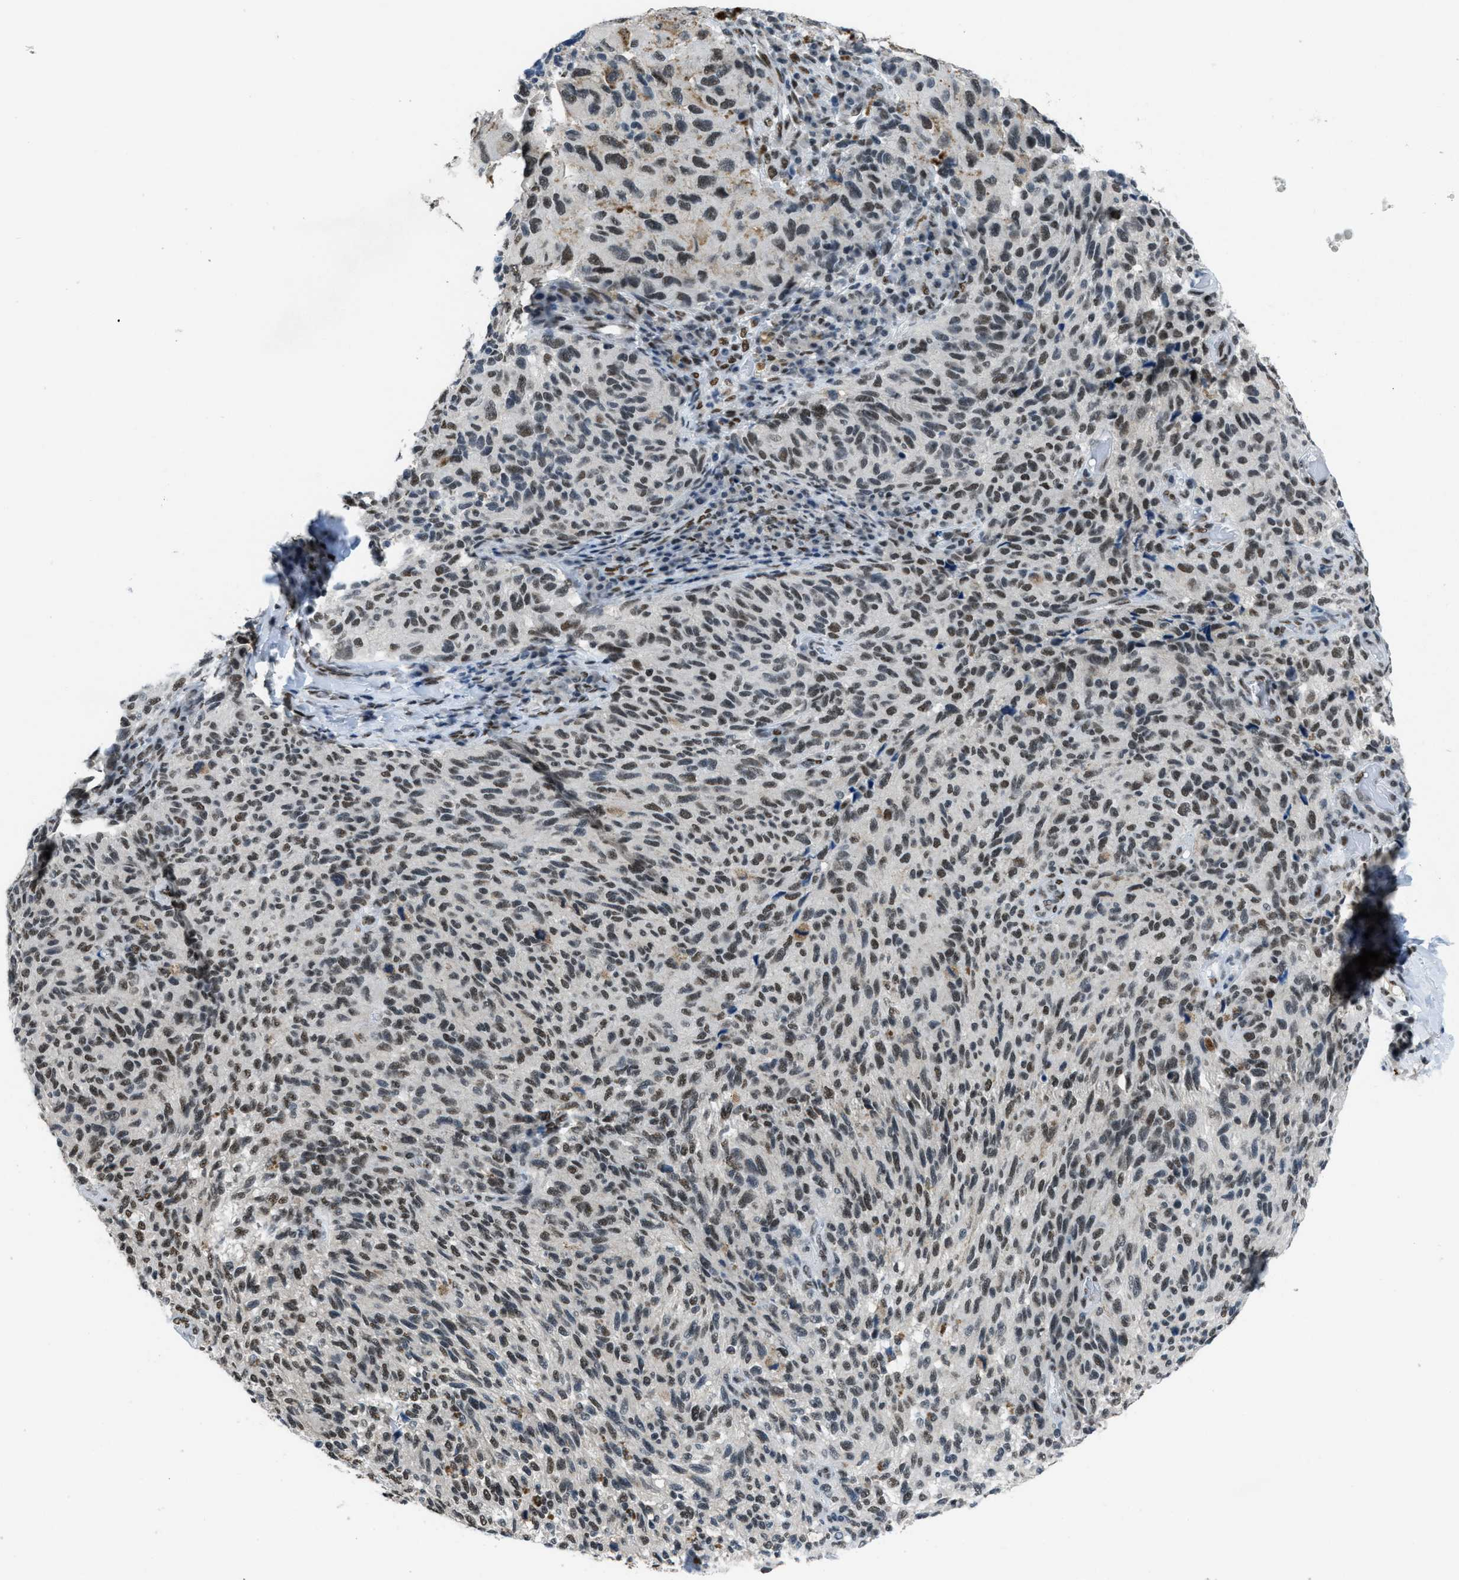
{"staining": {"intensity": "moderate", "quantity": ">75%", "location": "nuclear"}, "tissue": "melanoma", "cell_type": "Tumor cells", "image_type": "cancer", "snomed": [{"axis": "morphology", "description": "Malignant melanoma, NOS"}, {"axis": "topography", "description": "Skin"}], "caption": "Human malignant melanoma stained with a brown dye reveals moderate nuclear positive positivity in about >75% of tumor cells.", "gene": "GATAD2B", "patient": {"sex": "female", "age": 73}}